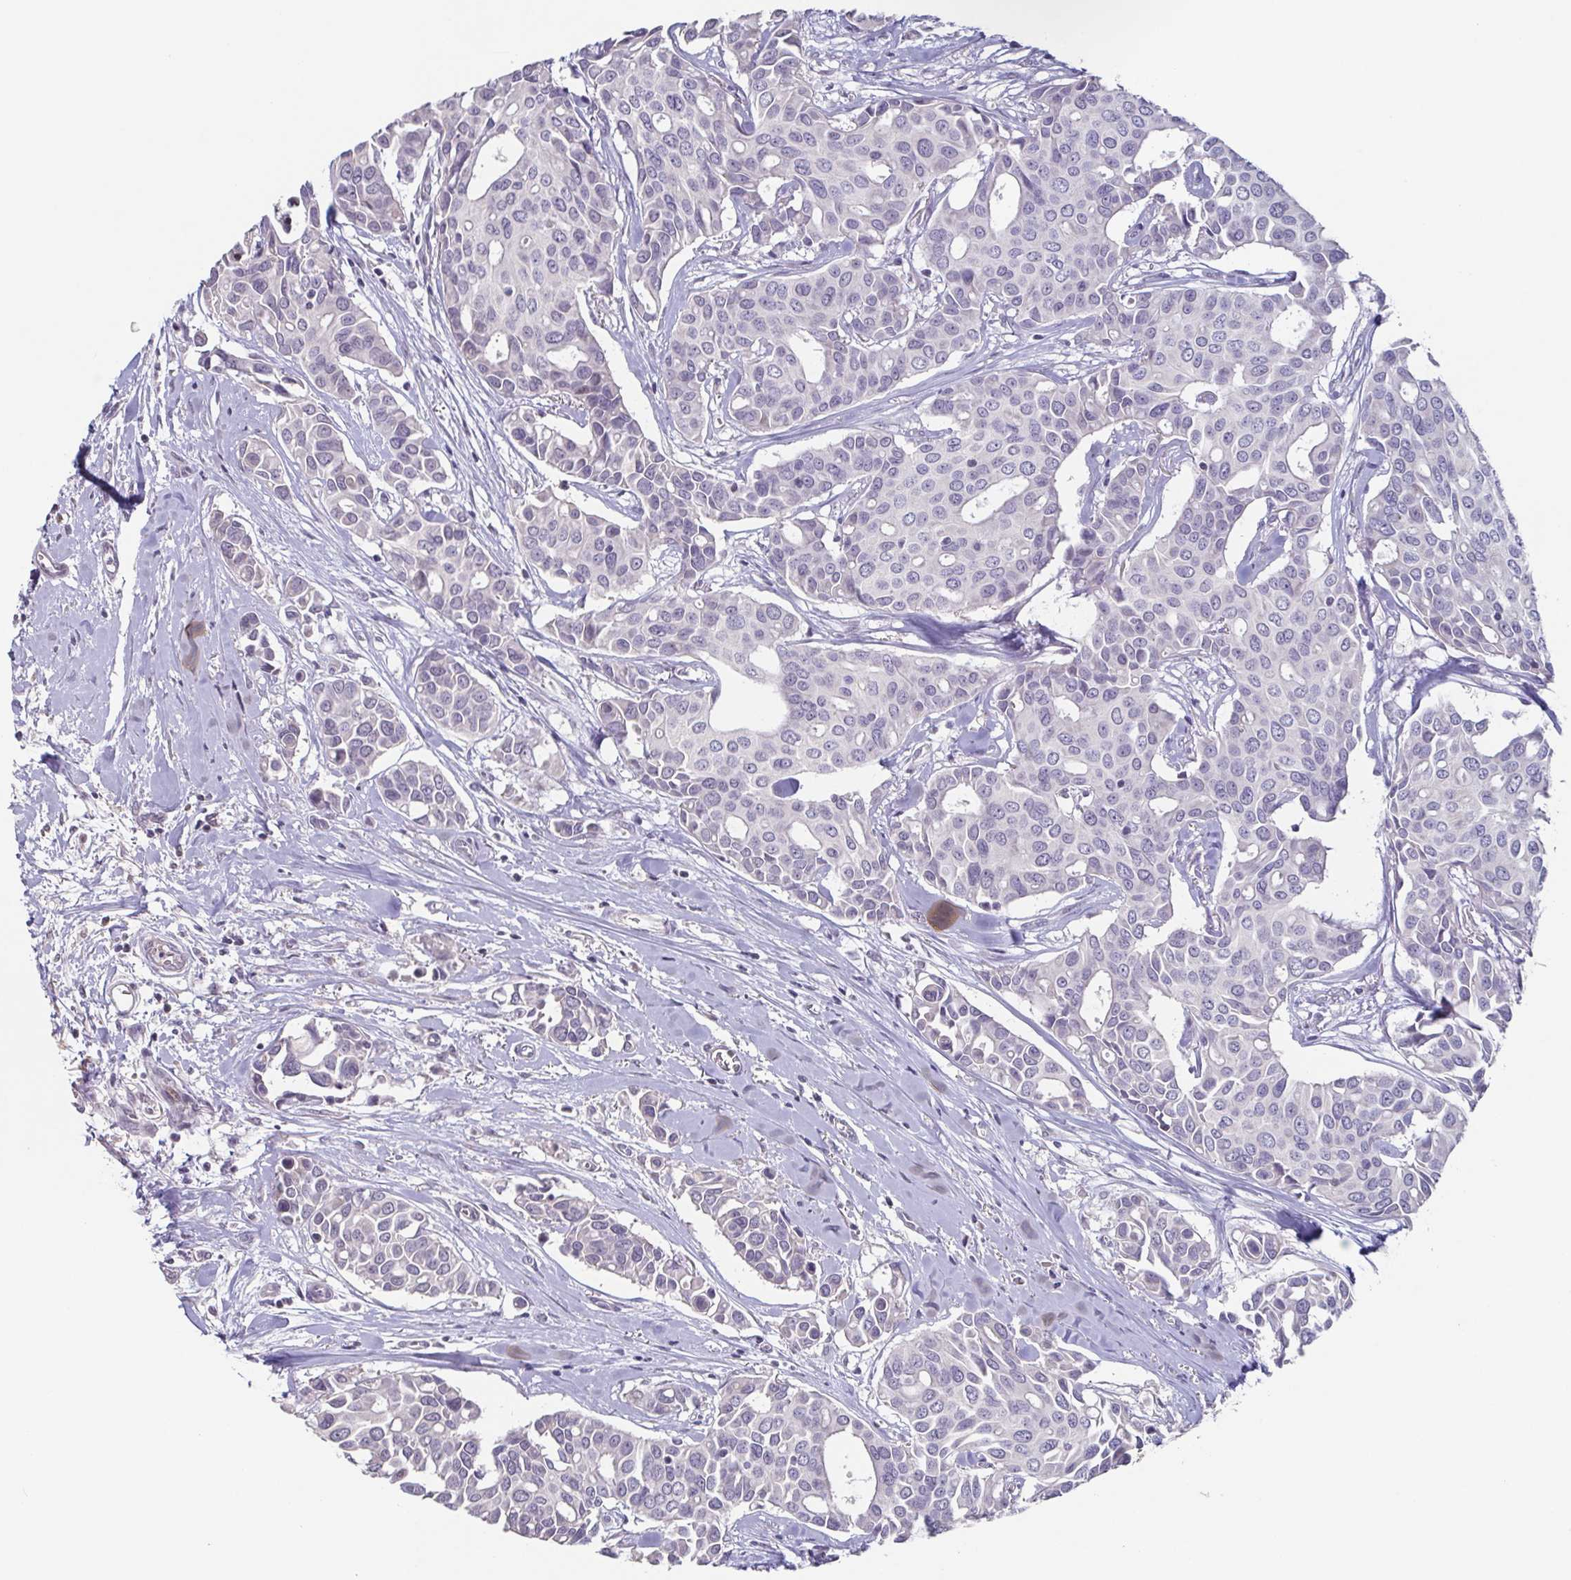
{"staining": {"intensity": "negative", "quantity": "none", "location": "none"}, "tissue": "breast cancer", "cell_type": "Tumor cells", "image_type": "cancer", "snomed": [{"axis": "morphology", "description": "Duct carcinoma"}, {"axis": "topography", "description": "Breast"}], "caption": "Human invasive ductal carcinoma (breast) stained for a protein using immunohistochemistry exhibits no positivity in tumor cells.", "gene": "GHRL", "patient": {"sex": "female", "age": 54}}